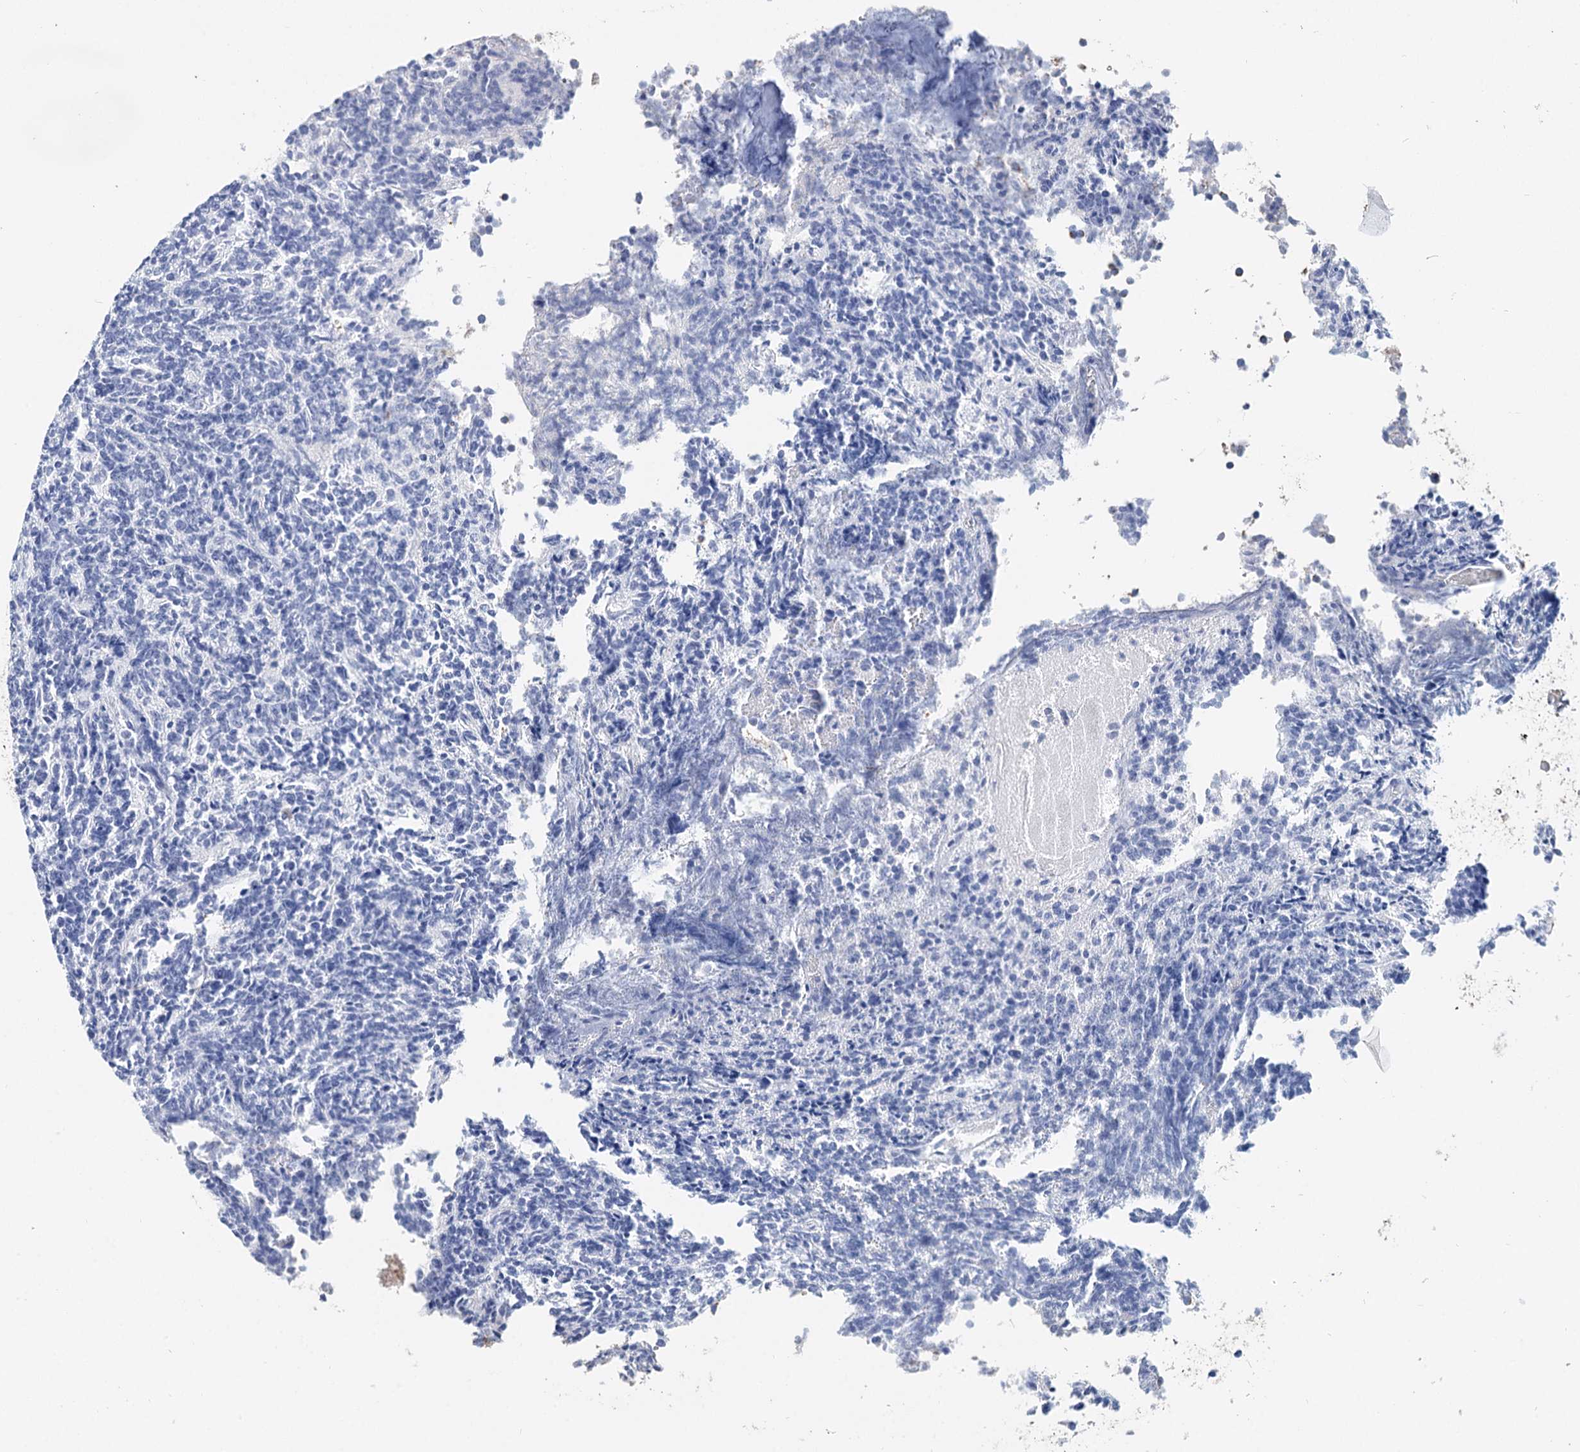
{"staining": {"intensity": "negative", "quantity": "none", "location": "none"}, "tissue": "glioma", "cell_type": "Tumor cells", "image_type": "cancer", "snomed": [{"axis": "morphology", "description": "Glioma, malignant, Low grade"}, {"axis": "topography", "description": "Brain"}], "caption": "This is an immunohistochemistry (IHC) micrograph of glioma. There is no staining in tumor cells.", "gene": "MCCC2", "patient": {"sex": "female", "age": 1}}